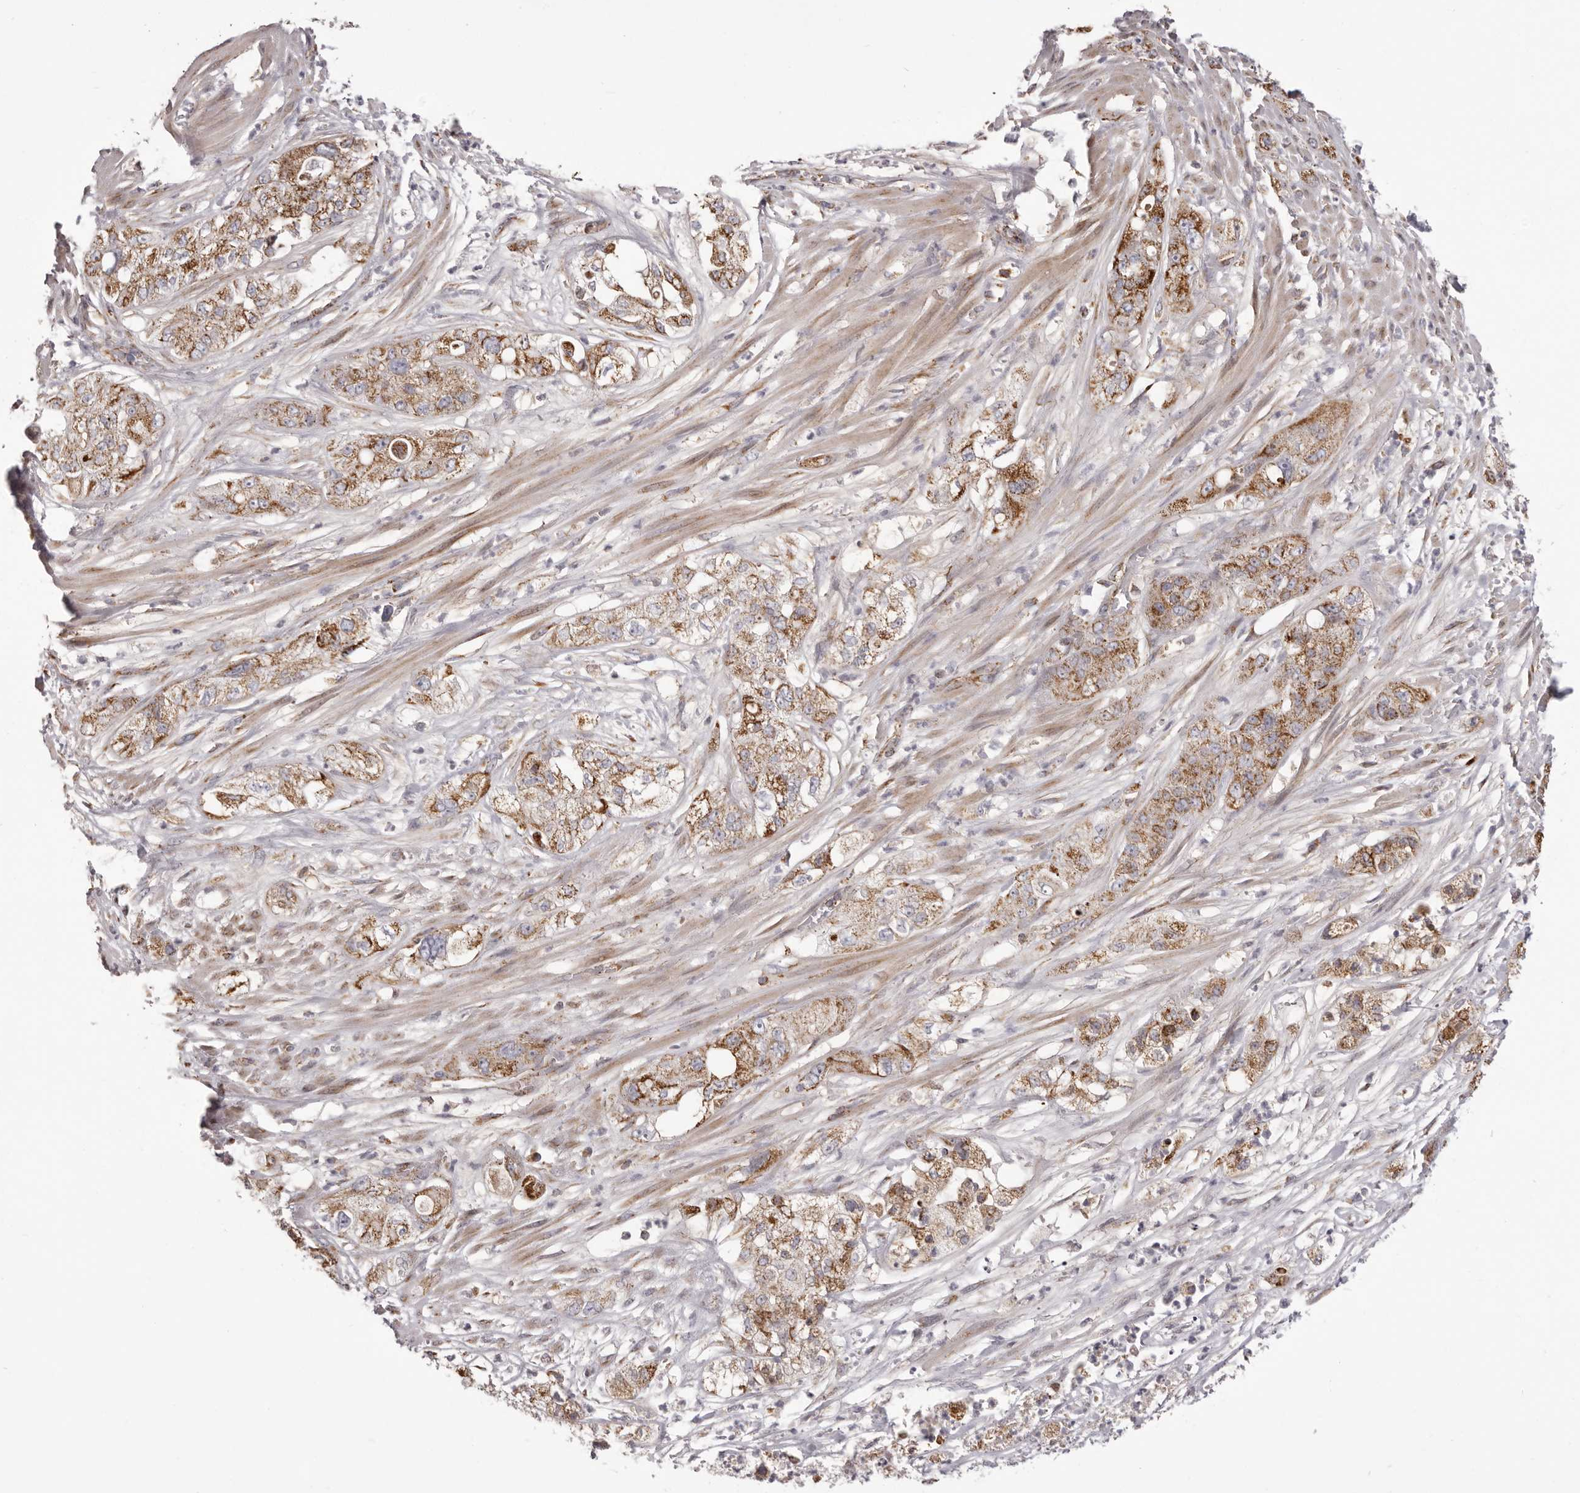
{"staining": {"intensity": "strong", "quantity": ">75%", "location": "cytoplasmic/membranous"}, "tissue": "pancreatic cancer", "cell_type": "Tumor cells", "image_type": "cancer", "snomed": [{"axis": "morphology", "description": "Adenocarcinoma, NOS"}, {"axis": "topography", "description": "Pancreas"}], "caption": "High-power microscopy captured an immunohistochemistry histopathology image of pancreatic adenocarcinoma, revealing strong cytoplasmic/membranous expression in approximately >75% of tumor cells. The staining was performed using DAB, with brown indicating positive protein expression. Nuclei are stained blue with hematoxylin.", "gene": "CHRM2", "patient": {"sex": "female", "age": 78}}